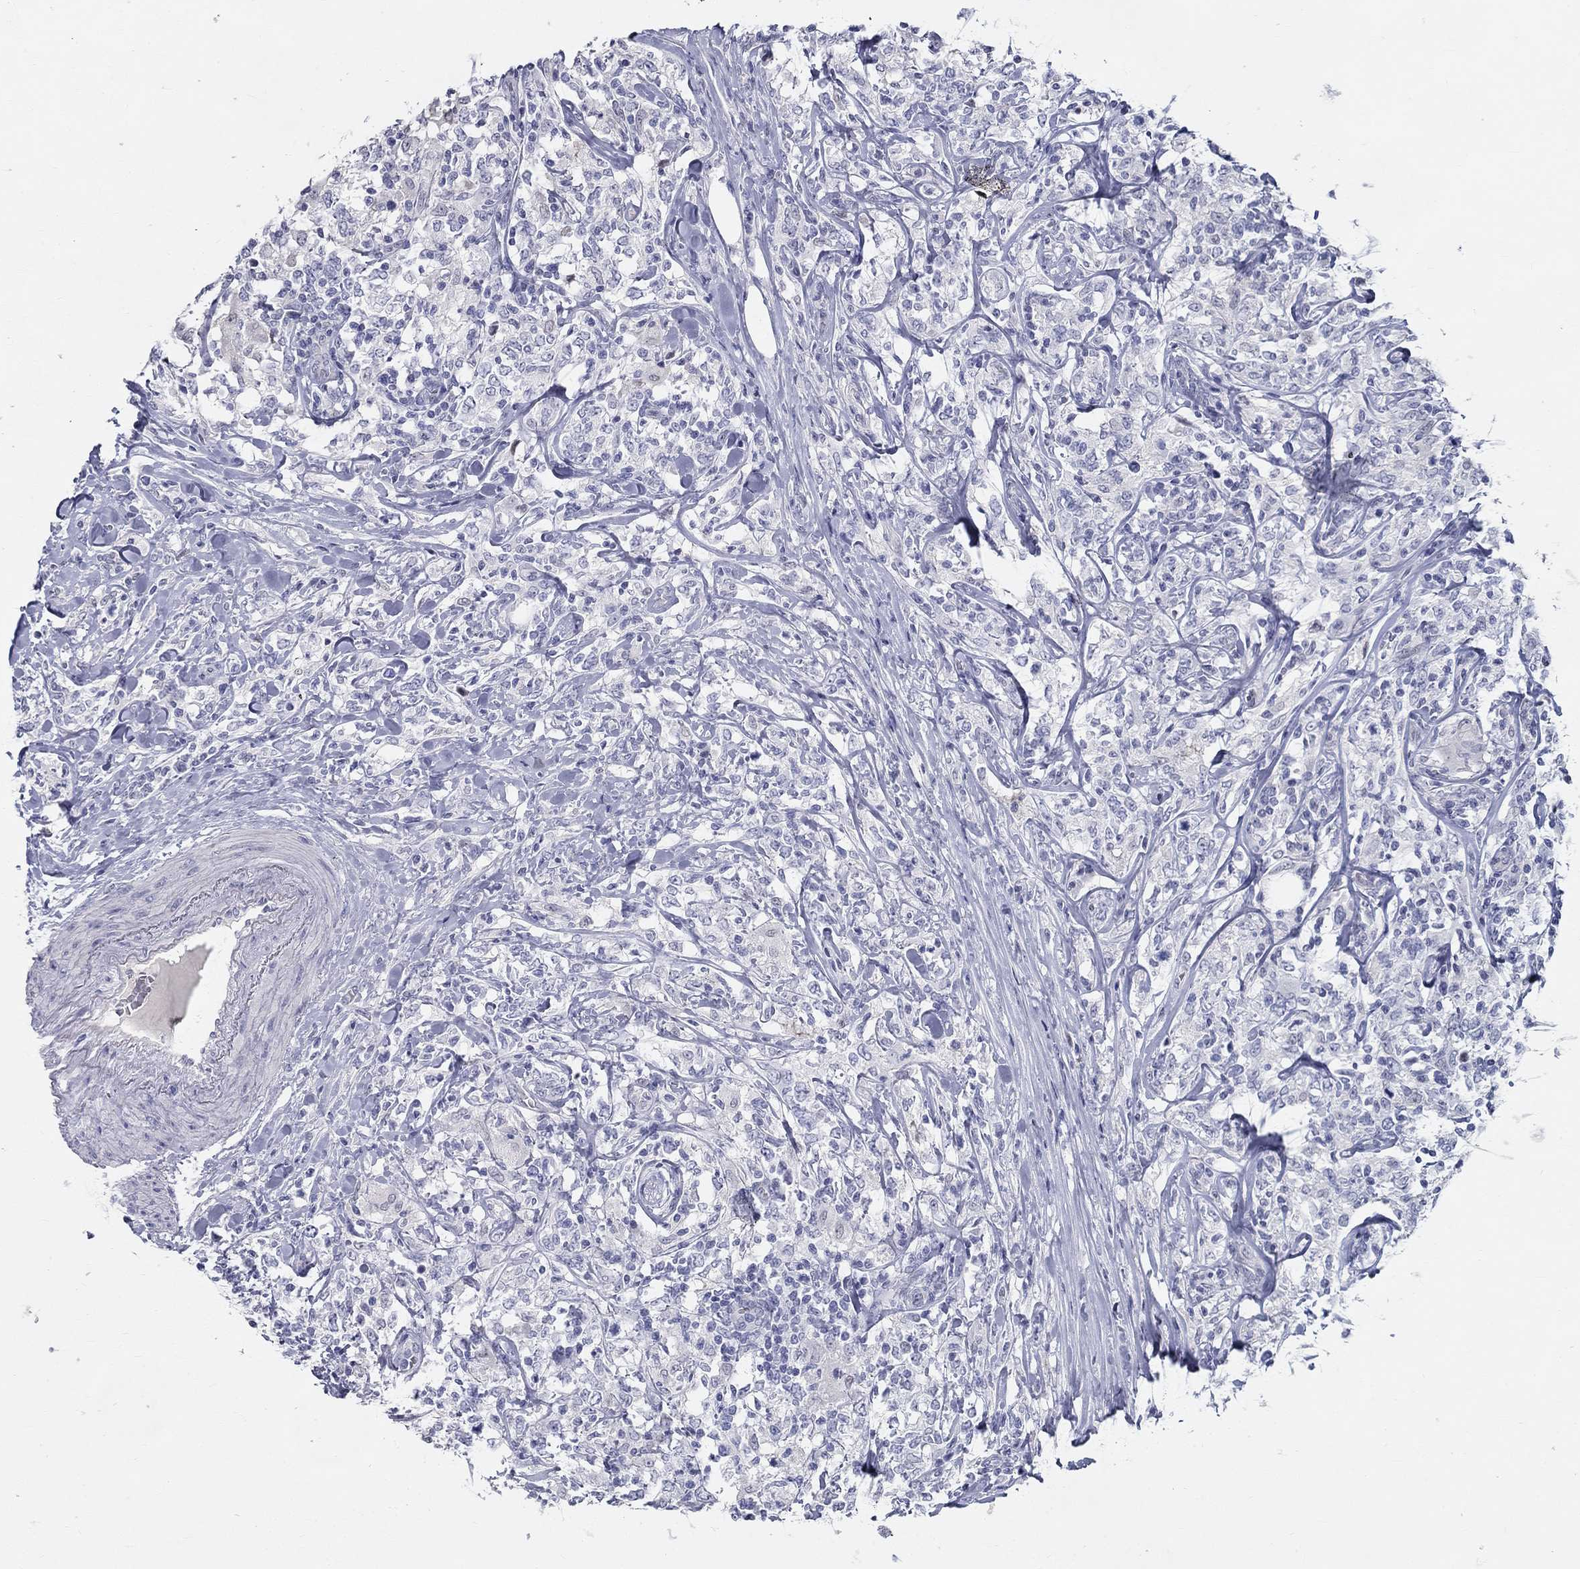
{"staining": {"intensity": "negative", "quantity": "none", "location": "none"}, "tissue": "lymphoma", "cell_type": "Tumor cells", "image_type": "cancer", "snomed": [{"axis": "morphology", "description": "Malignant lymphoma, non-Hodgkin's type, High grade"}, {"axis": "topography", "description": "Lymph node"}], "caption": "High-grade malignant lymphoma, non-Hodgkin's type stained for a protein using IHC exhibits no staining tumor cells.", "gene": "GUCA1A", "patient": {"sex": "female", "age": 84}}